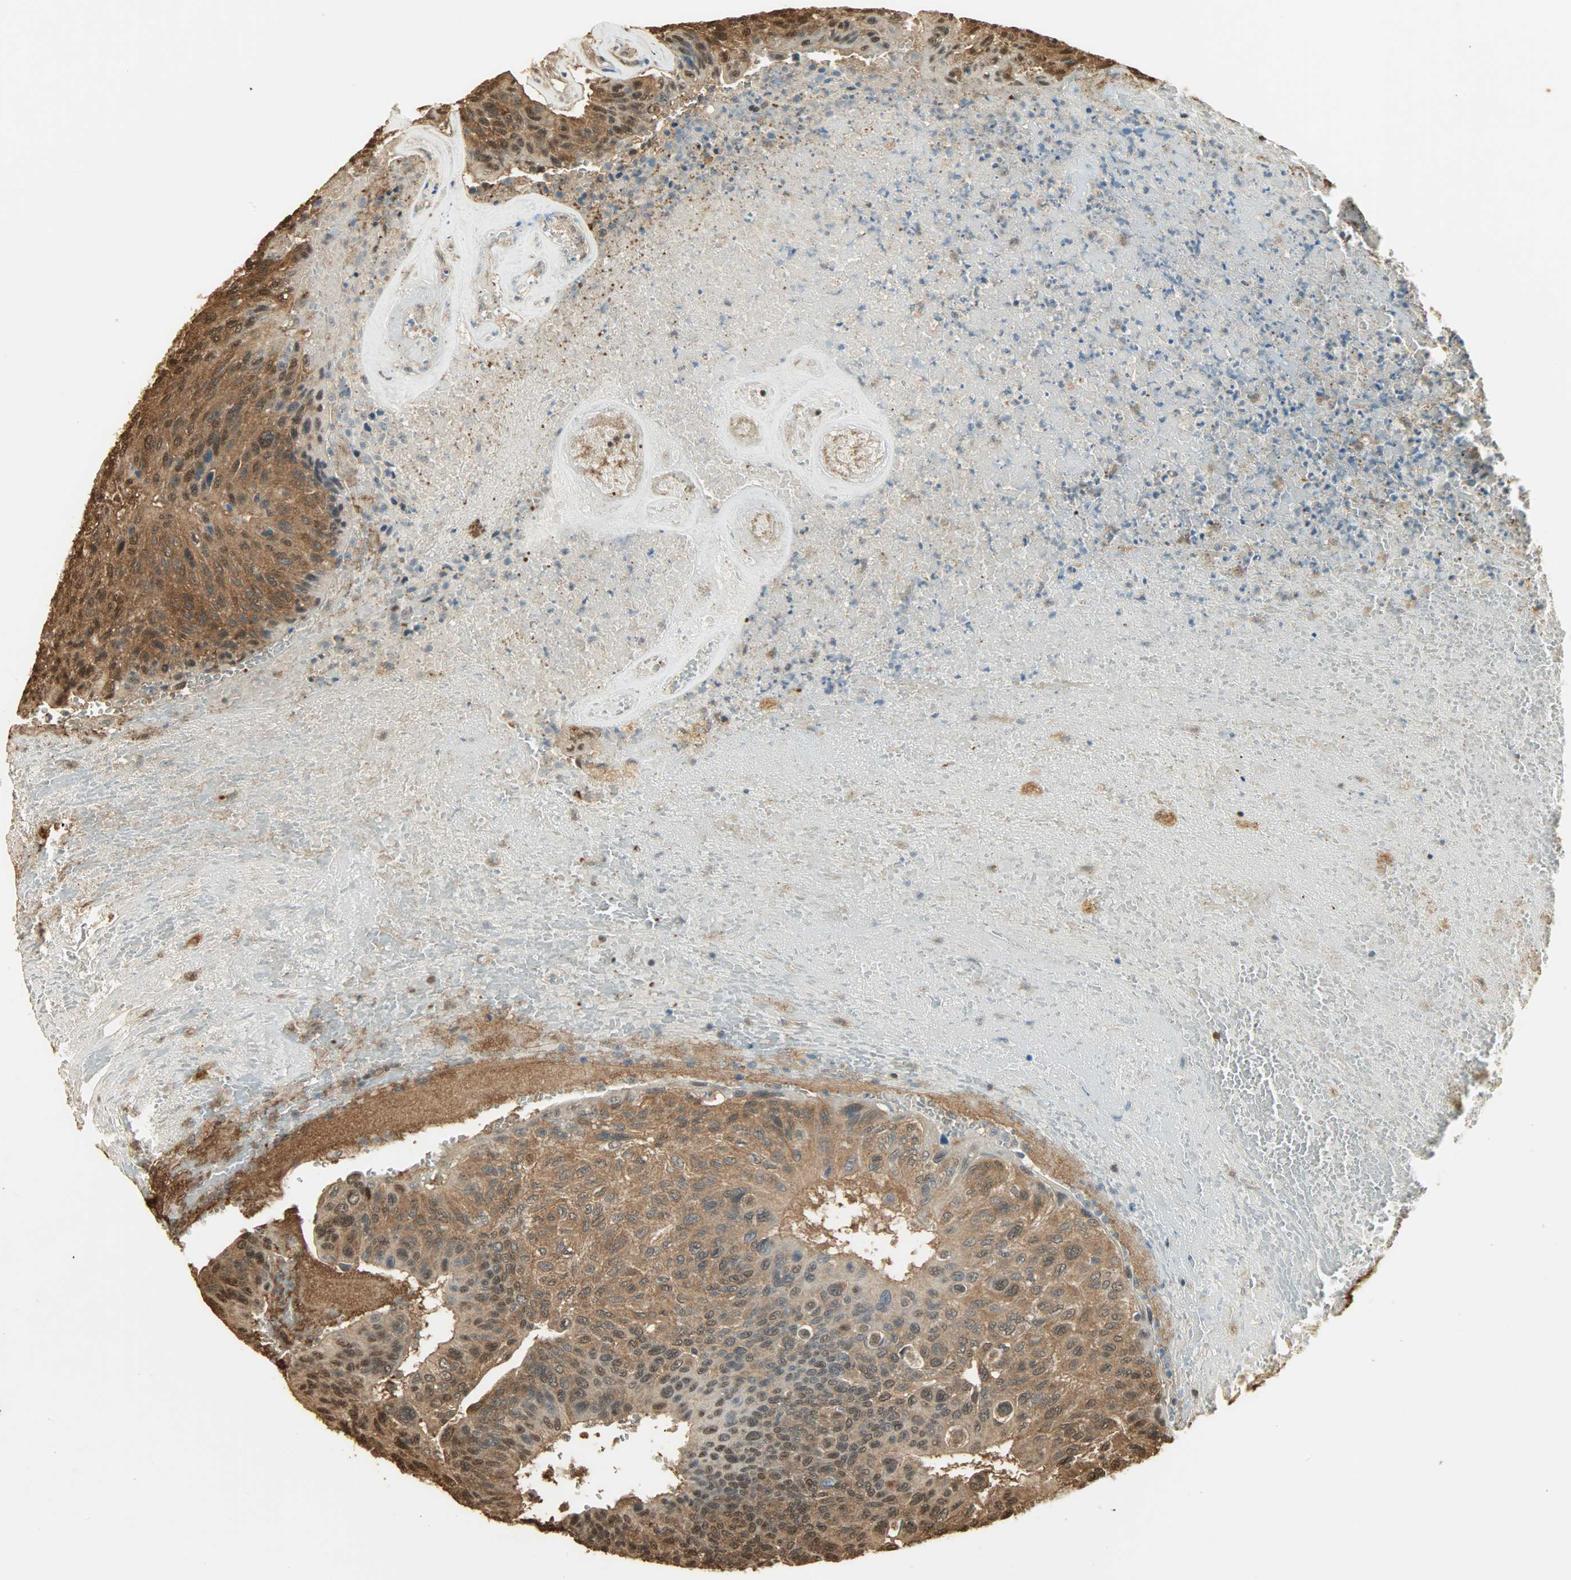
{"staining": {"intensity": "strong", "quantity": ">75%", "location": "cytoplasmic/membranous,nuclear"}, "tissue": "urothelial cancer", "cell_type": "Tumor cells", "image_type": "cancer", "snomed": [{"axis": "morphology", "description": "Urothelial carcinoma, High grade"}, {"axis": "topography", "description": "Urinary bladder"}], "caption": "Brown immunohistochemical staining in urothelial cancer exhibits strong cytoplasmic/membranous and nuclear staining in about >75% of tumor cells.", "gene": "YWHAZ", "patient": {"sex": "male", "age": 66}}